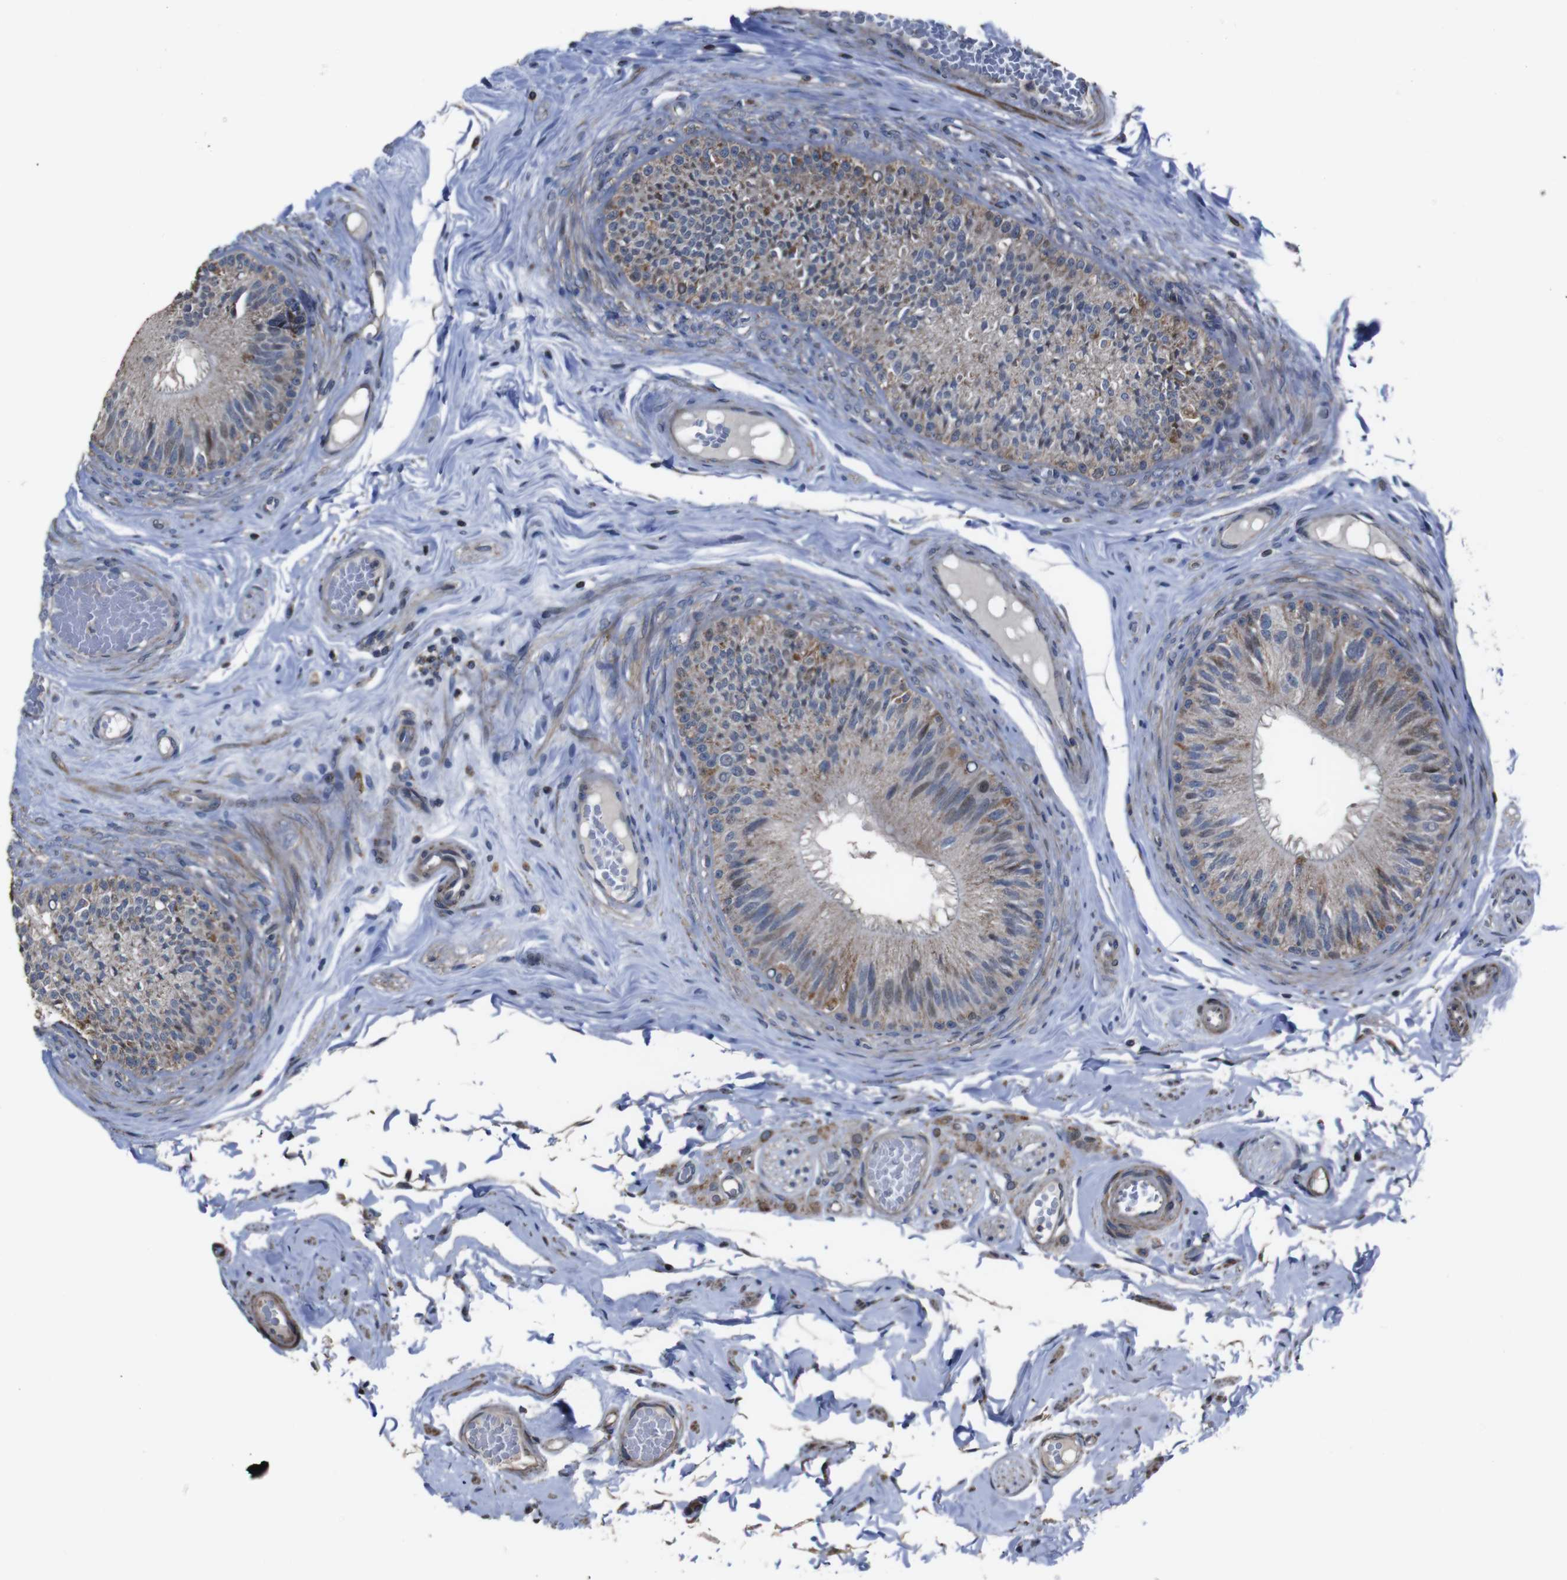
{"staining": {"intensity": "moderate", "quantity": "25%-75%", "location": "cytoplasmic/membranous,nuclear"}, "tissue": "epididymis", "cell_type": "Glandular cells", "image_type": "normal", "snomed": [{"axis": "morphology", "description": "Normal tissue, NOS"}, {"axis": "topography", "description": "Testis"}, {"axis": "topography", "description": "Epididymis"}], "caption": "Glandular cells demonstrate medium levels of moderate cytoplasmic/membranous,nuclear expression in approximately 25%-75% of cells in benign epididymis.", "gene": "SNN", "patient": {"sex": "male", "age": 36}}